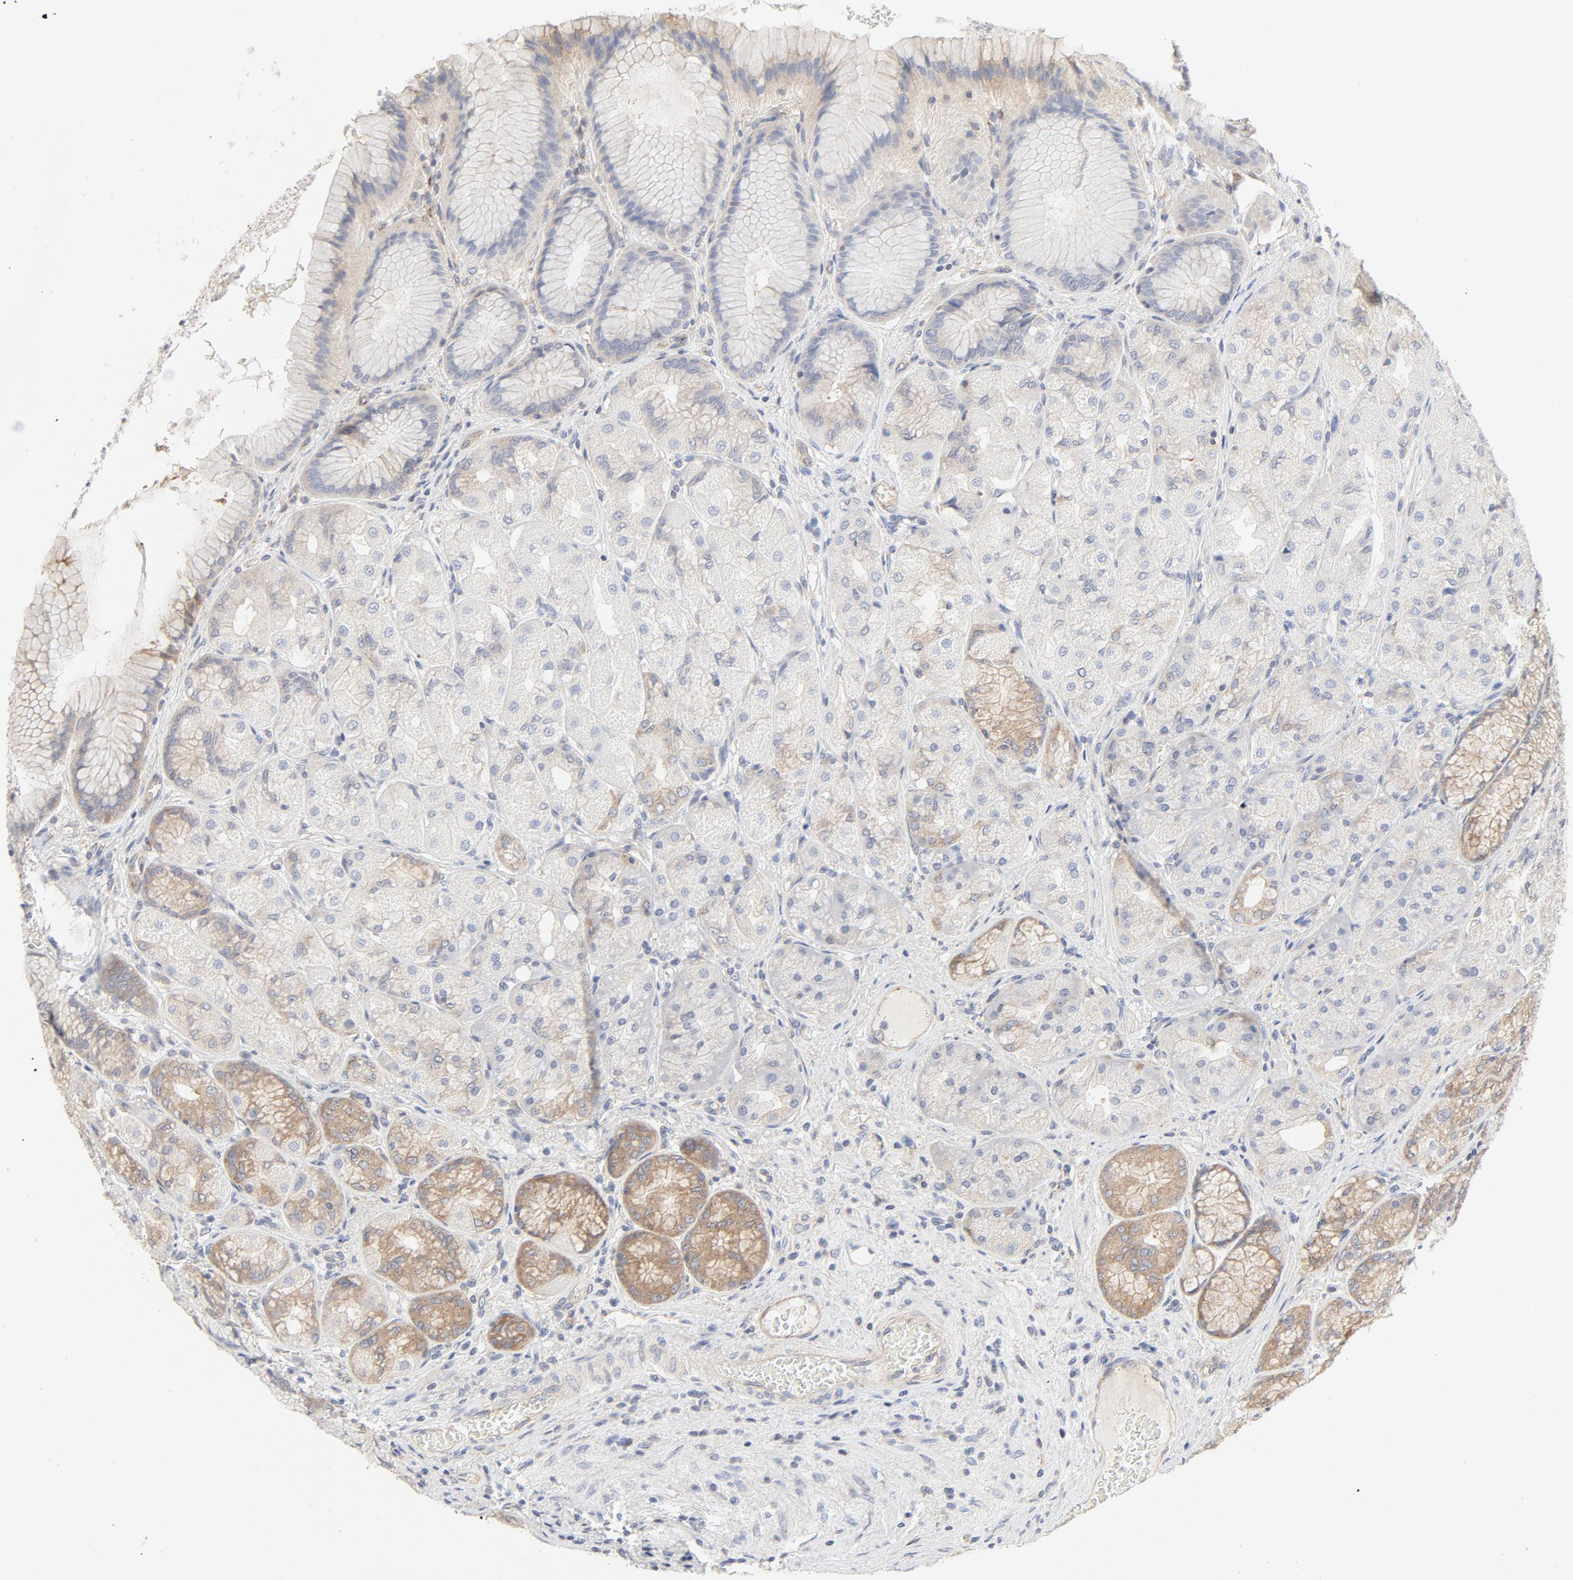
{"staining": {"intensity": "moderate", "quantity": "<25%", "location": "cytoplasmic/membranous"}, "tissue": "stomach", "cell_type": "Glandular cells", "image_type": "normal", "snomed": [{"axis": "morphology", "description": "Normal tissue, NOS"}, {"axis": "morphology", "description": "Adenocarcinoma, NOS"}, {"axis": "topography", "description": "Stomach"}, {"axis": "topography", "description": "Stomach, lower"}], "caption": "The photomicrograph displays staining of unremarkable stomach, revealing moderate cytoplasmic/membranous protein staining (brown color) within glandular cells. (brown staining indicates protein expression, while blue staining denotes nuclei).", "gene": "RABEP1", "patient": {"sex": "female", "age": 65}}